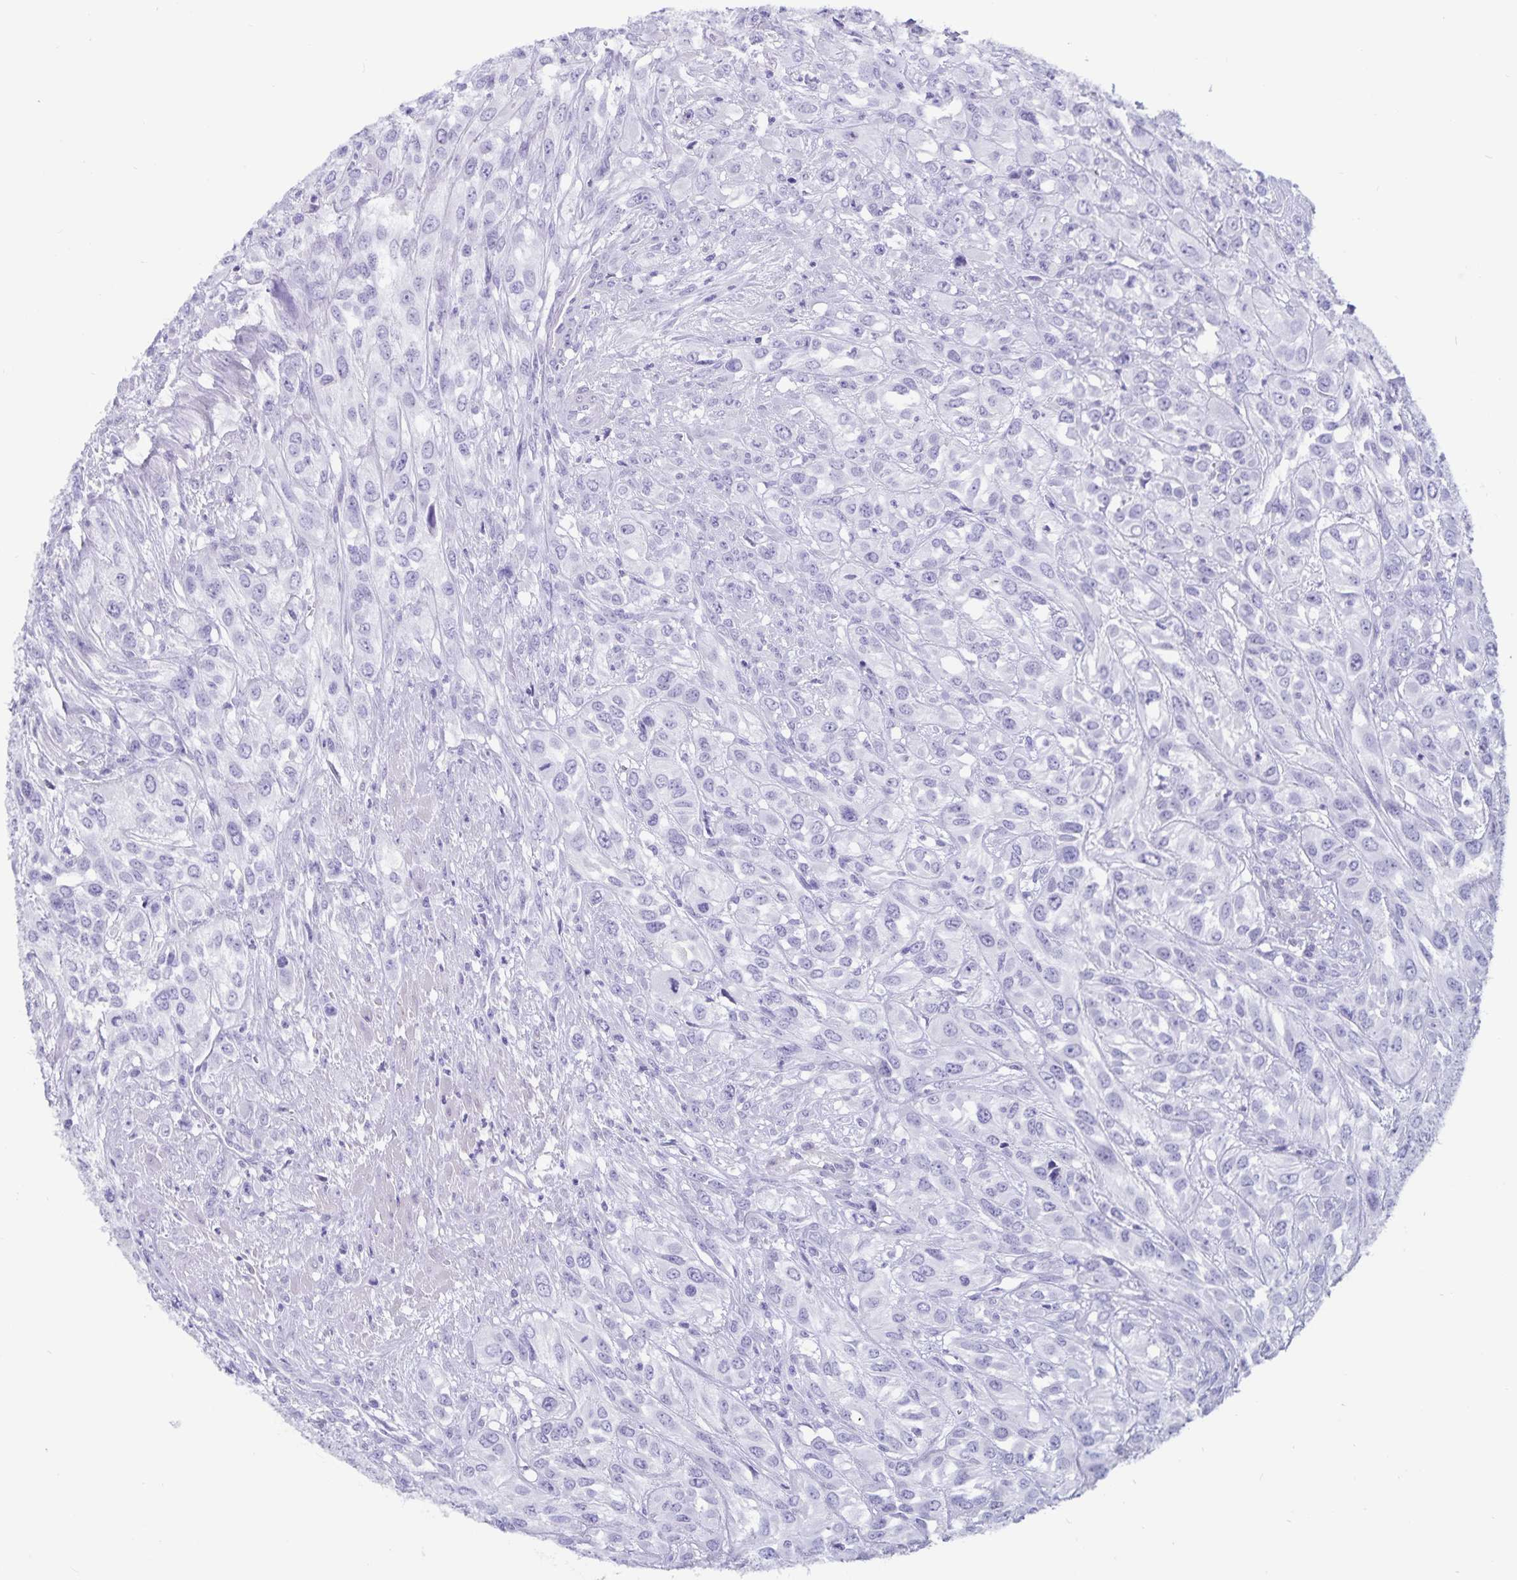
{"staining": {"intensity": "negative", "quantity": "none", "location": "none"}, "tissue": "urothelial cancer", "cell_type": "Tumor cells", "image_type": "cancer", "snomed": [{"axis": "morphology", "description": "Urothelial carcinoma, High grade"}, {"axis": "topography", "description": "Urinary bladder"}], "caption": "IHC of human urothelial cancer displays no expression in tumor cells.", "gene": "GPR137", "patient": {"sex": "male", "age": 67}}